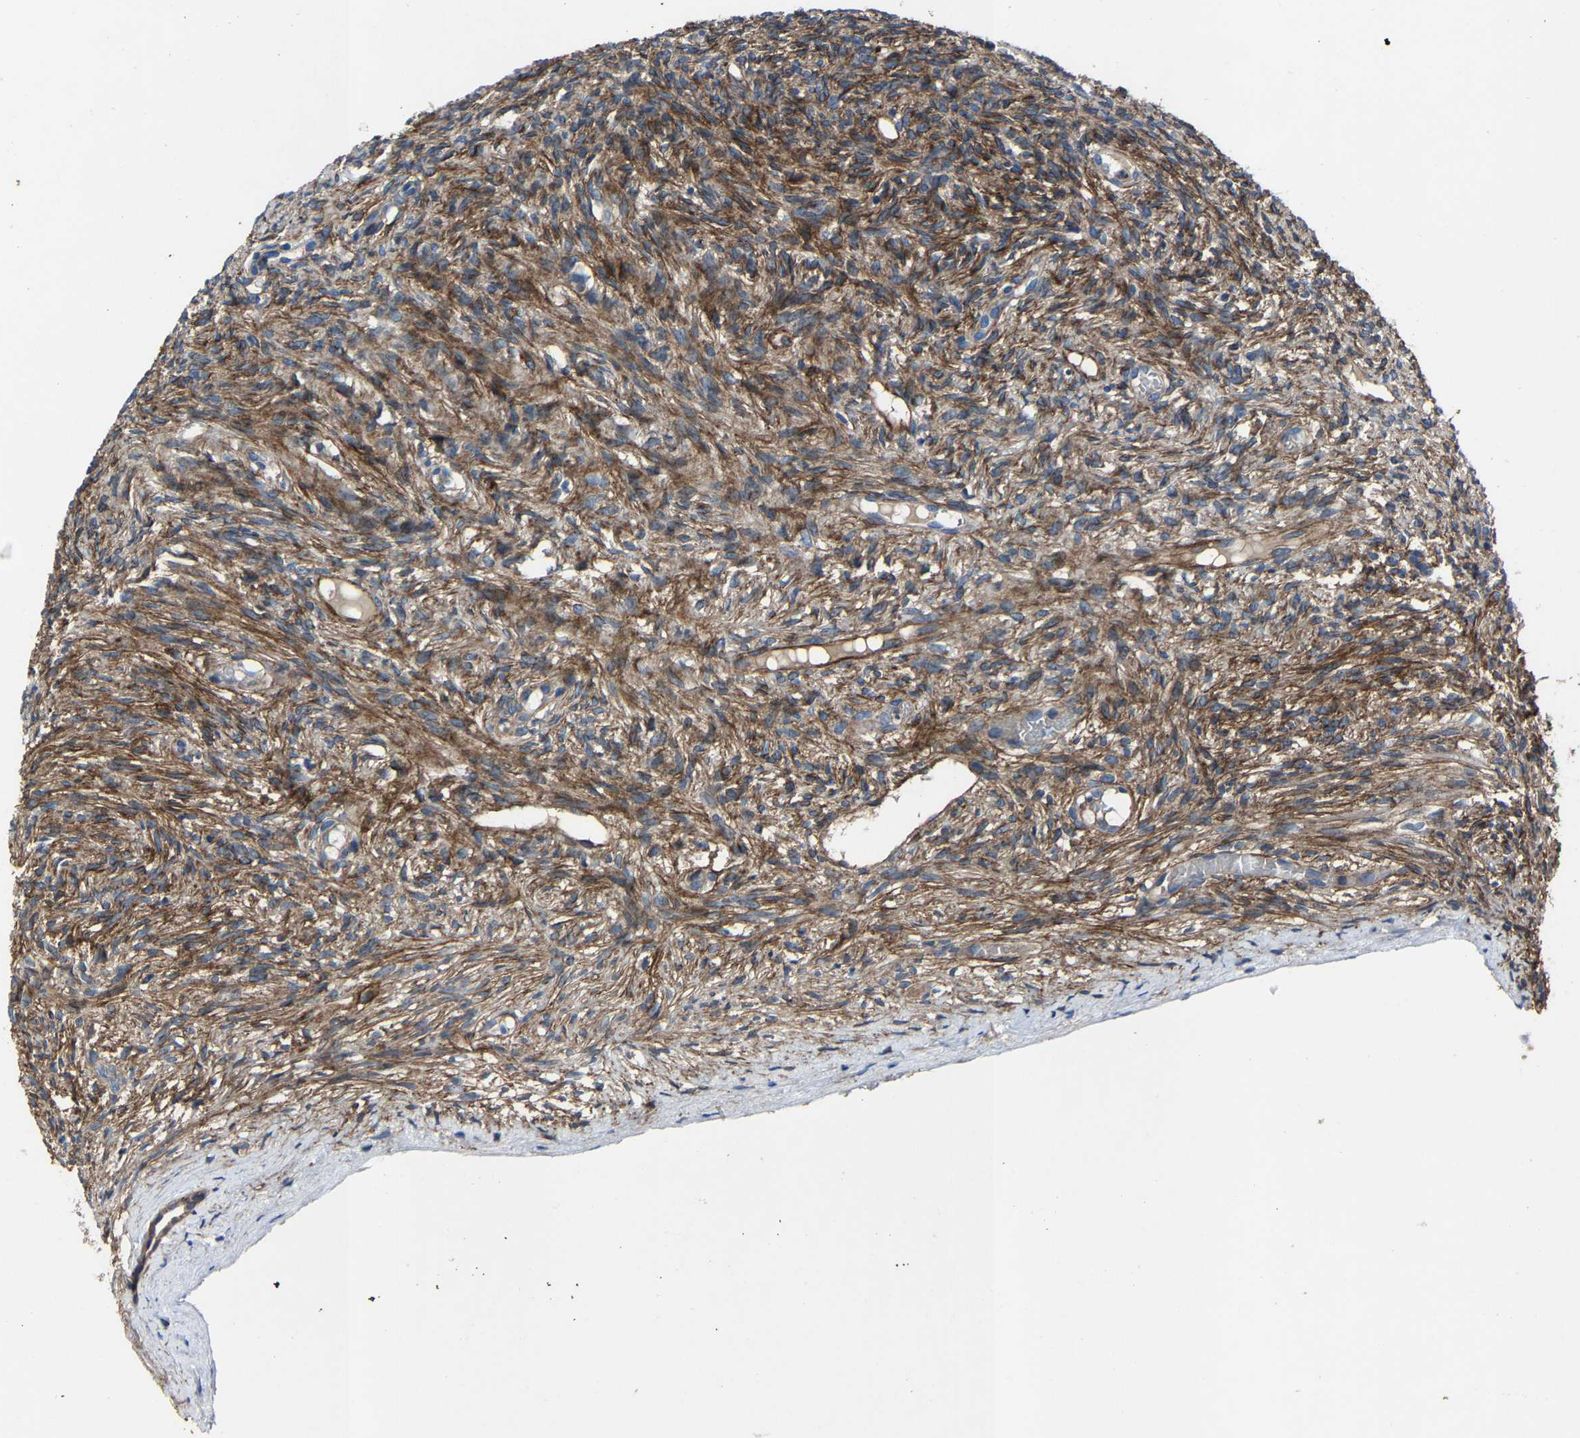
{"staining": {"intensity": "moderate", "quantity": ">75%", "location": "cytoplasmic/membranous"}, "tissue": "ovary", "cell_type": "Ovarian stroma cells", "image_type": "normal", "snomed": [{"axis": "morphology", "description": "Normal tissue, NOS"}, {"axis": "topography", "description": "Ovary"}], "caption": "Ovary was stained to show a protein in brown. There is medium levels of moderate cytoplasmic/membranous positivity in approximately >75% of ovarian stroma cells. (DAB IHC, brown staining for protein, blue staining for nuclei).", "gene": "KIAA1958", "patient": {"sex": "female", "age": 33}}